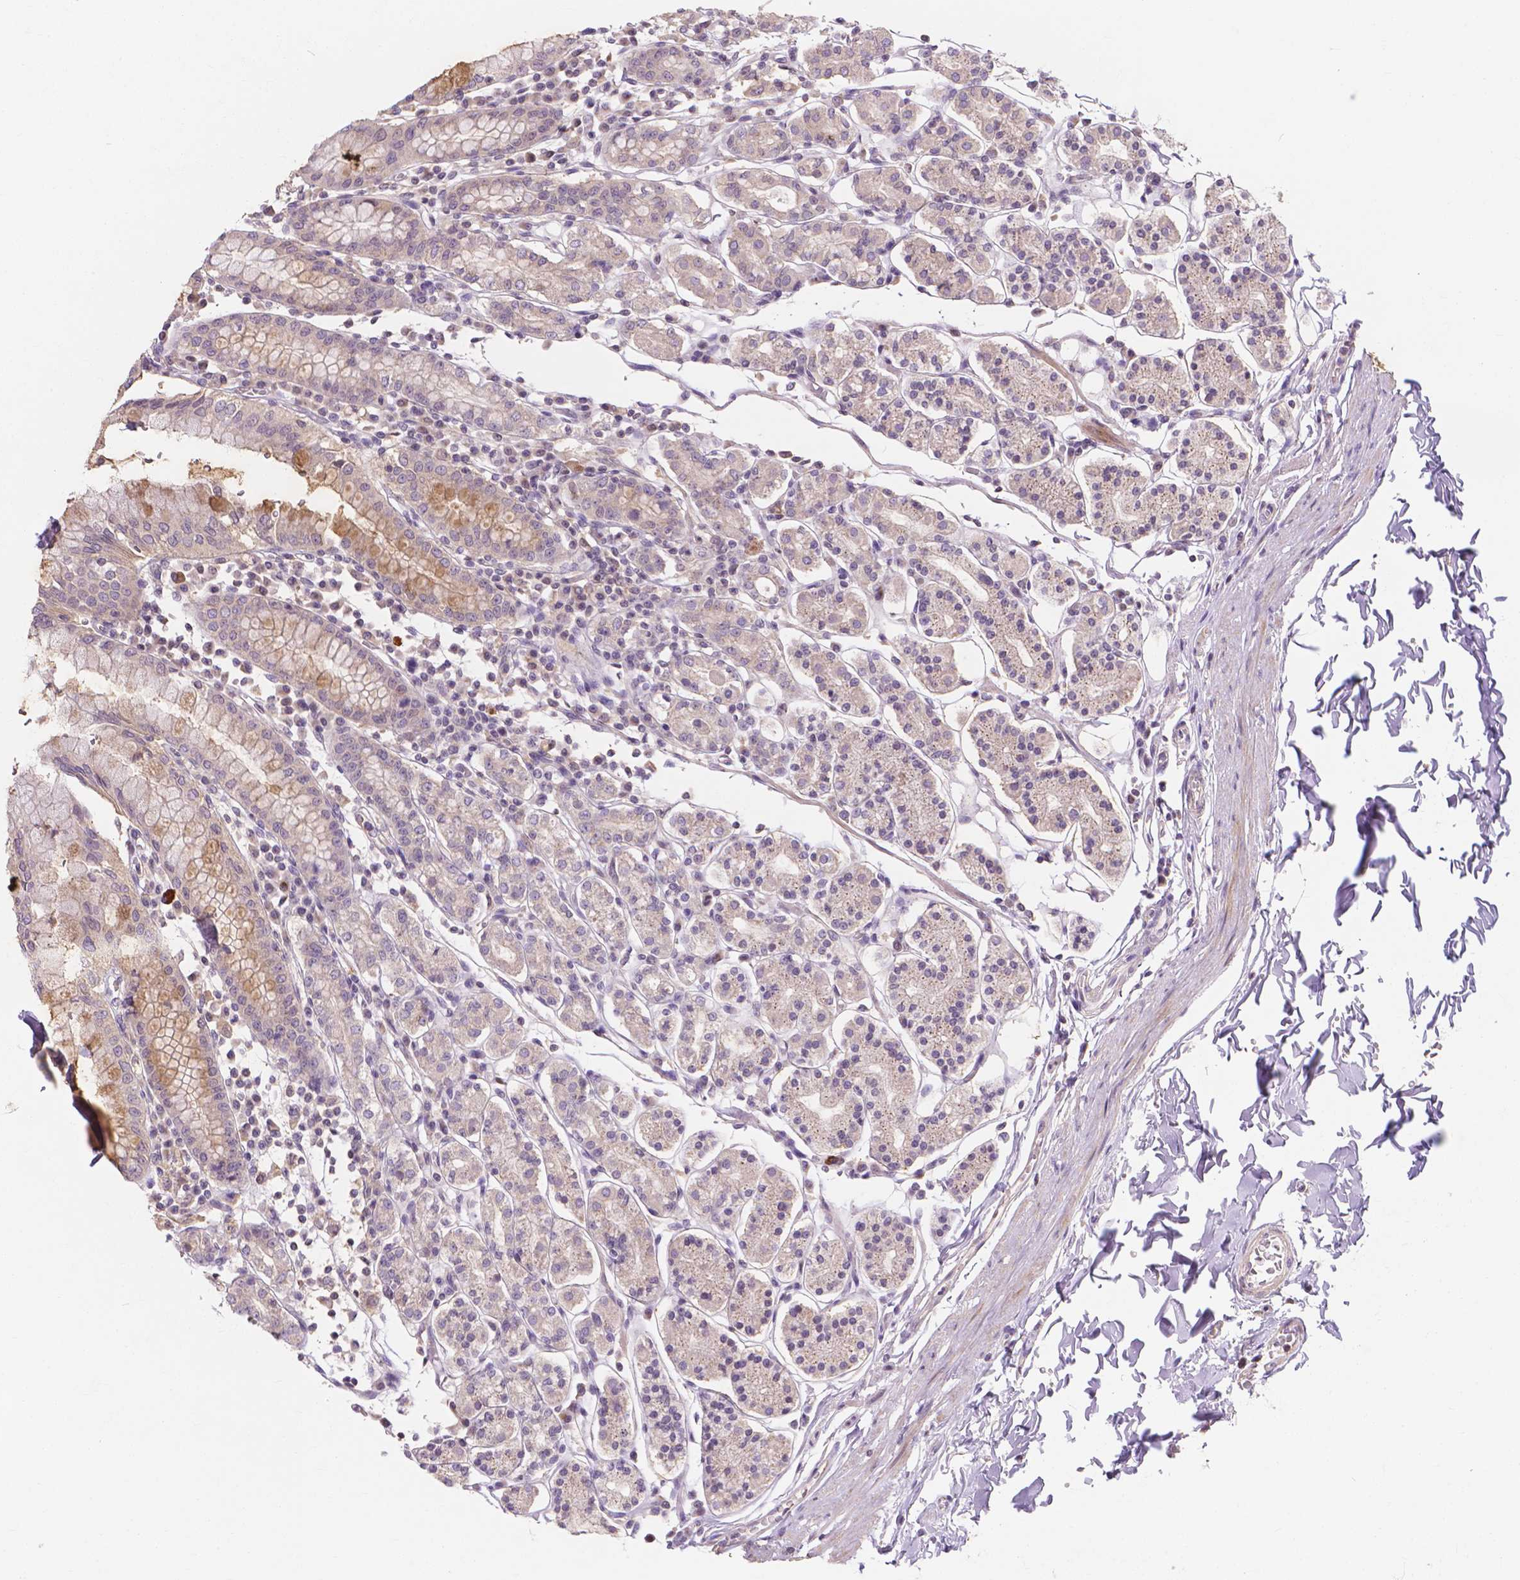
{"staining": {"intensity": "moderate", "quantity": "<25%", "location": "cytoplasmic/membranous"}, "tissue": "stomach", "cell_type": "Glandular cells", "image_type": "normal", "snomed": [{"axis": "morphology", "description": "Normal tissue, NOS"}, {"axis": "topography", "description": "Stomach, upper"}, {"axis": "topography", "description": "Stomach"}], "caption": "This histopathology image displays immunohistochemistry staining of unremarkable human stomach, with low moderate cytoplasmic/membranous staining in about <25% of glandular cells.", "gene": "PRDM13", "patient": {"sex": "male", "age": 62}}